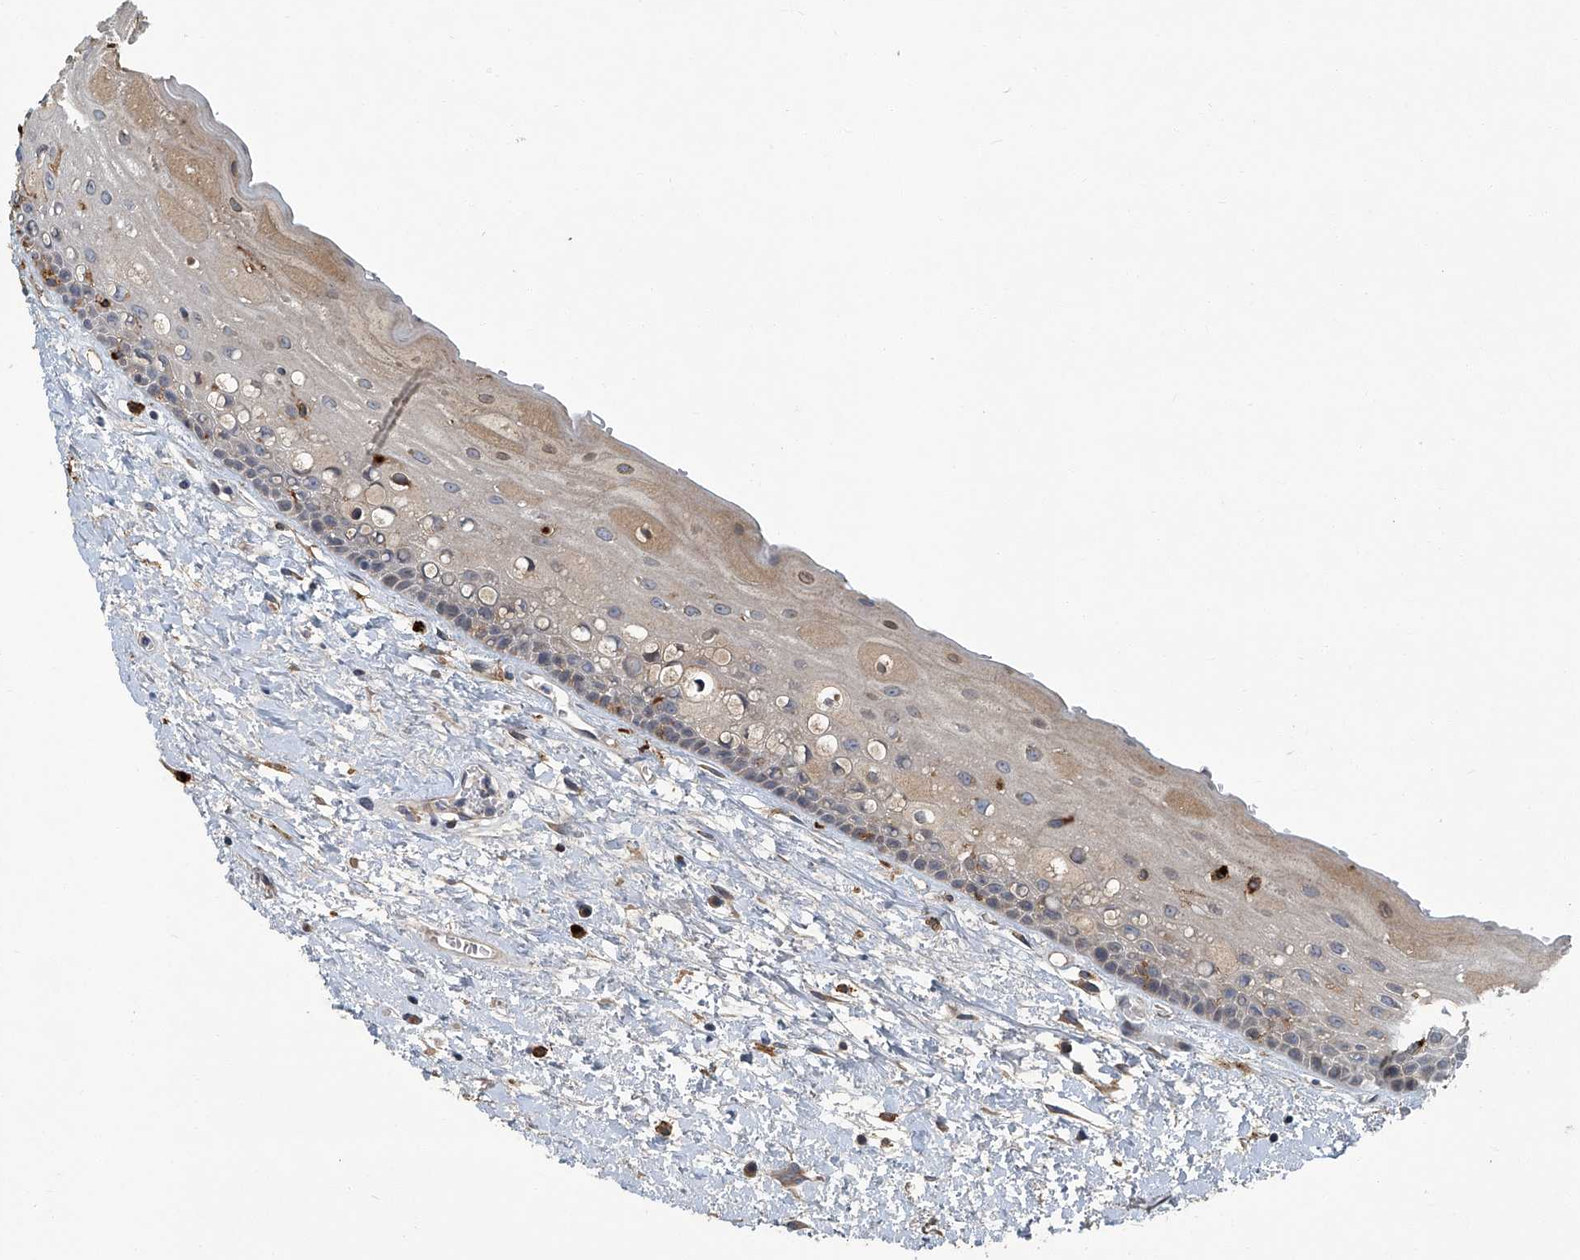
{"staining": {"intensity": "weak", "quantity": "<25%", "location": "cytoplasmic/membranous"}, "tissue": "oral mucosa", "cell_type": "Squamous epithelial cells", "image_type": "normal", "snomed": [{"axis": "morphology", "description": "Normal tissue, NOS"}, {"axis": "topography", "description": "Oral tissue"}], "caption": "This is a photomicrograph of IHC staining of benign oral mucosa, which shows no expression in squamous epithelial cells.", "gene": "FAM167A", "patient": {"sex": "female", "age": 76}}